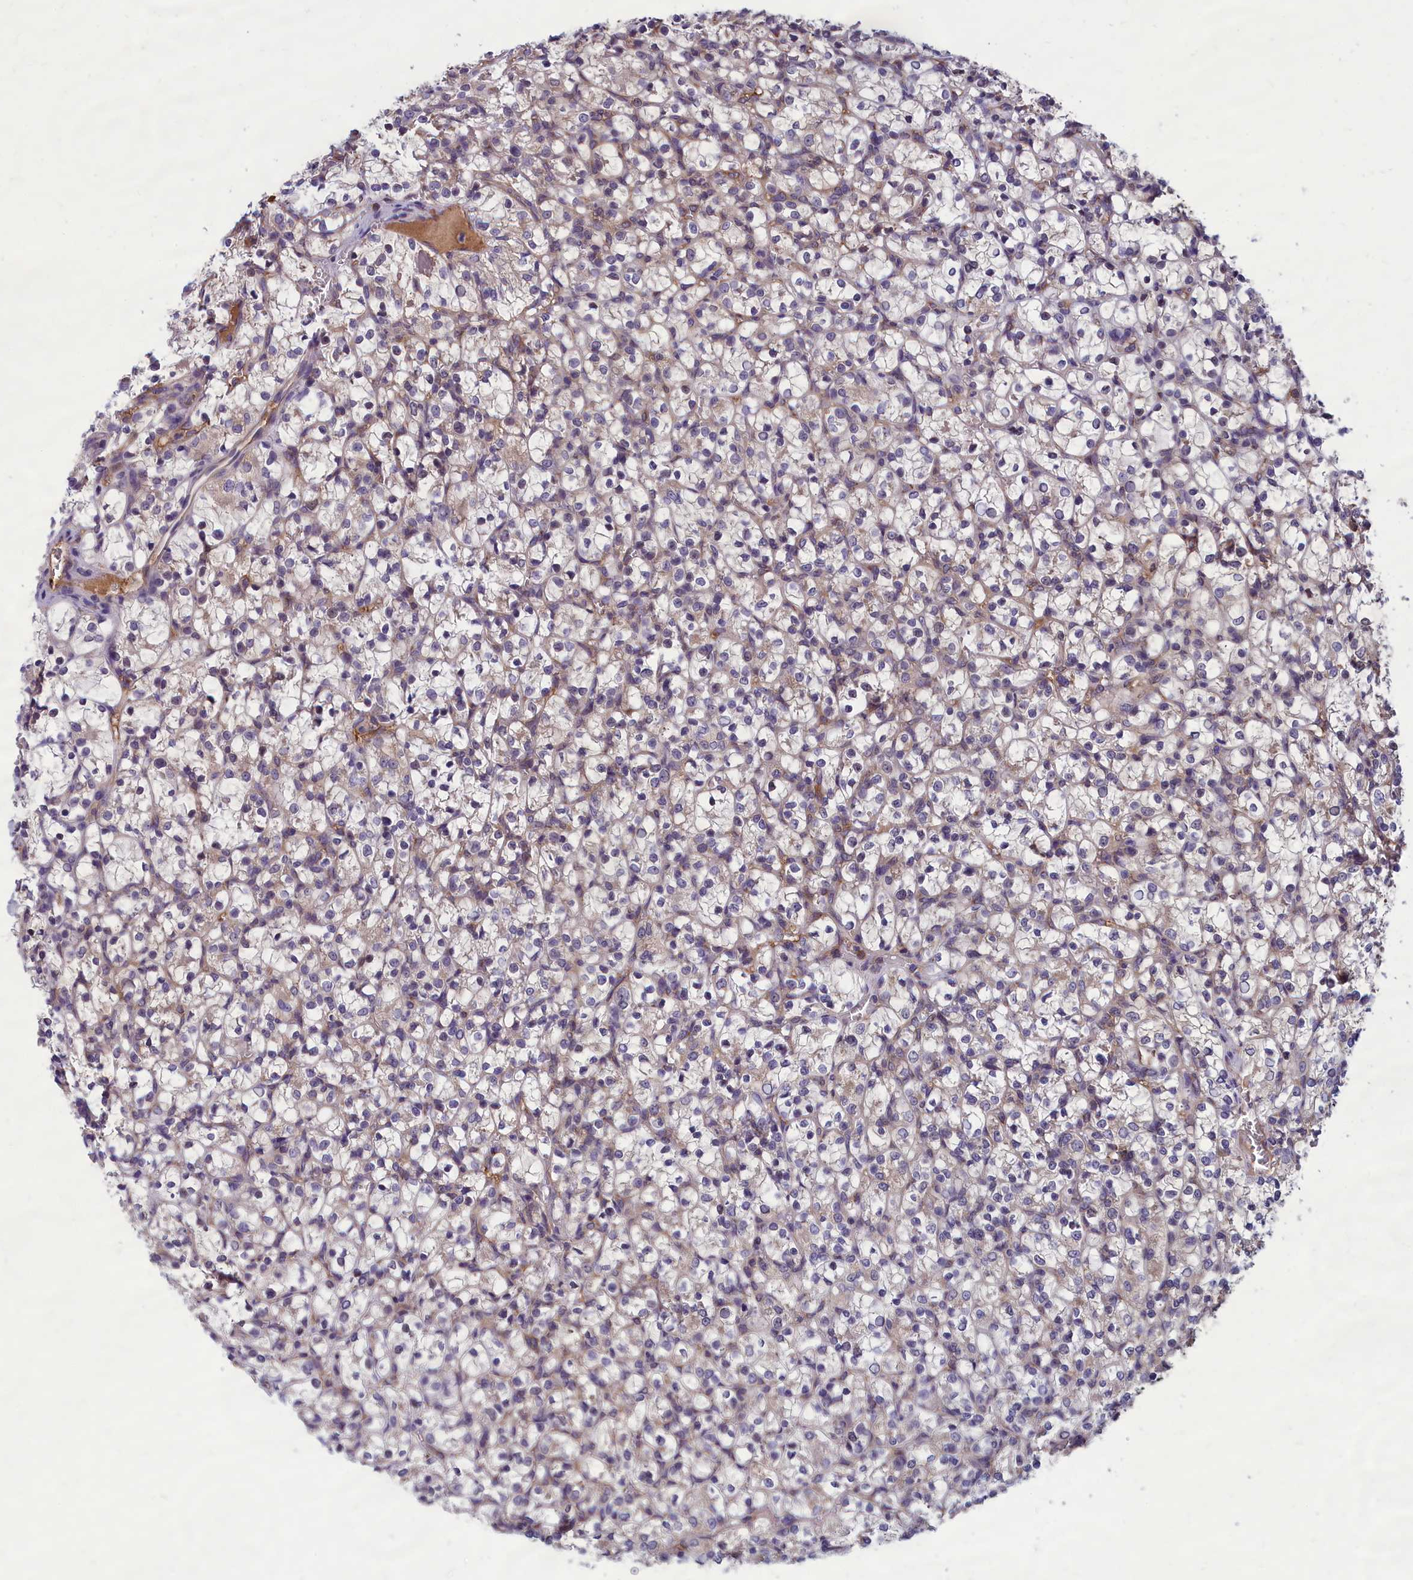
{"staining": {"intensity": "negative", "quantity": "none", "location": "none"}, "tissue": "renal cancer", "cell_type": "Tumor cells", "image_type": "cancer", "snomed": [{"axis": "morphology", "description": "Adenocarcinoma, NOS"}, {"axis": "topography", "description": "Kidney"}], "caption": "Renal cancer (adenocarcinoma) stained for a protein using immunohistochemistry shows no staining tumor cells.", "gene": "ABCC8", "patient": {"sex": "female", "age": 69}}